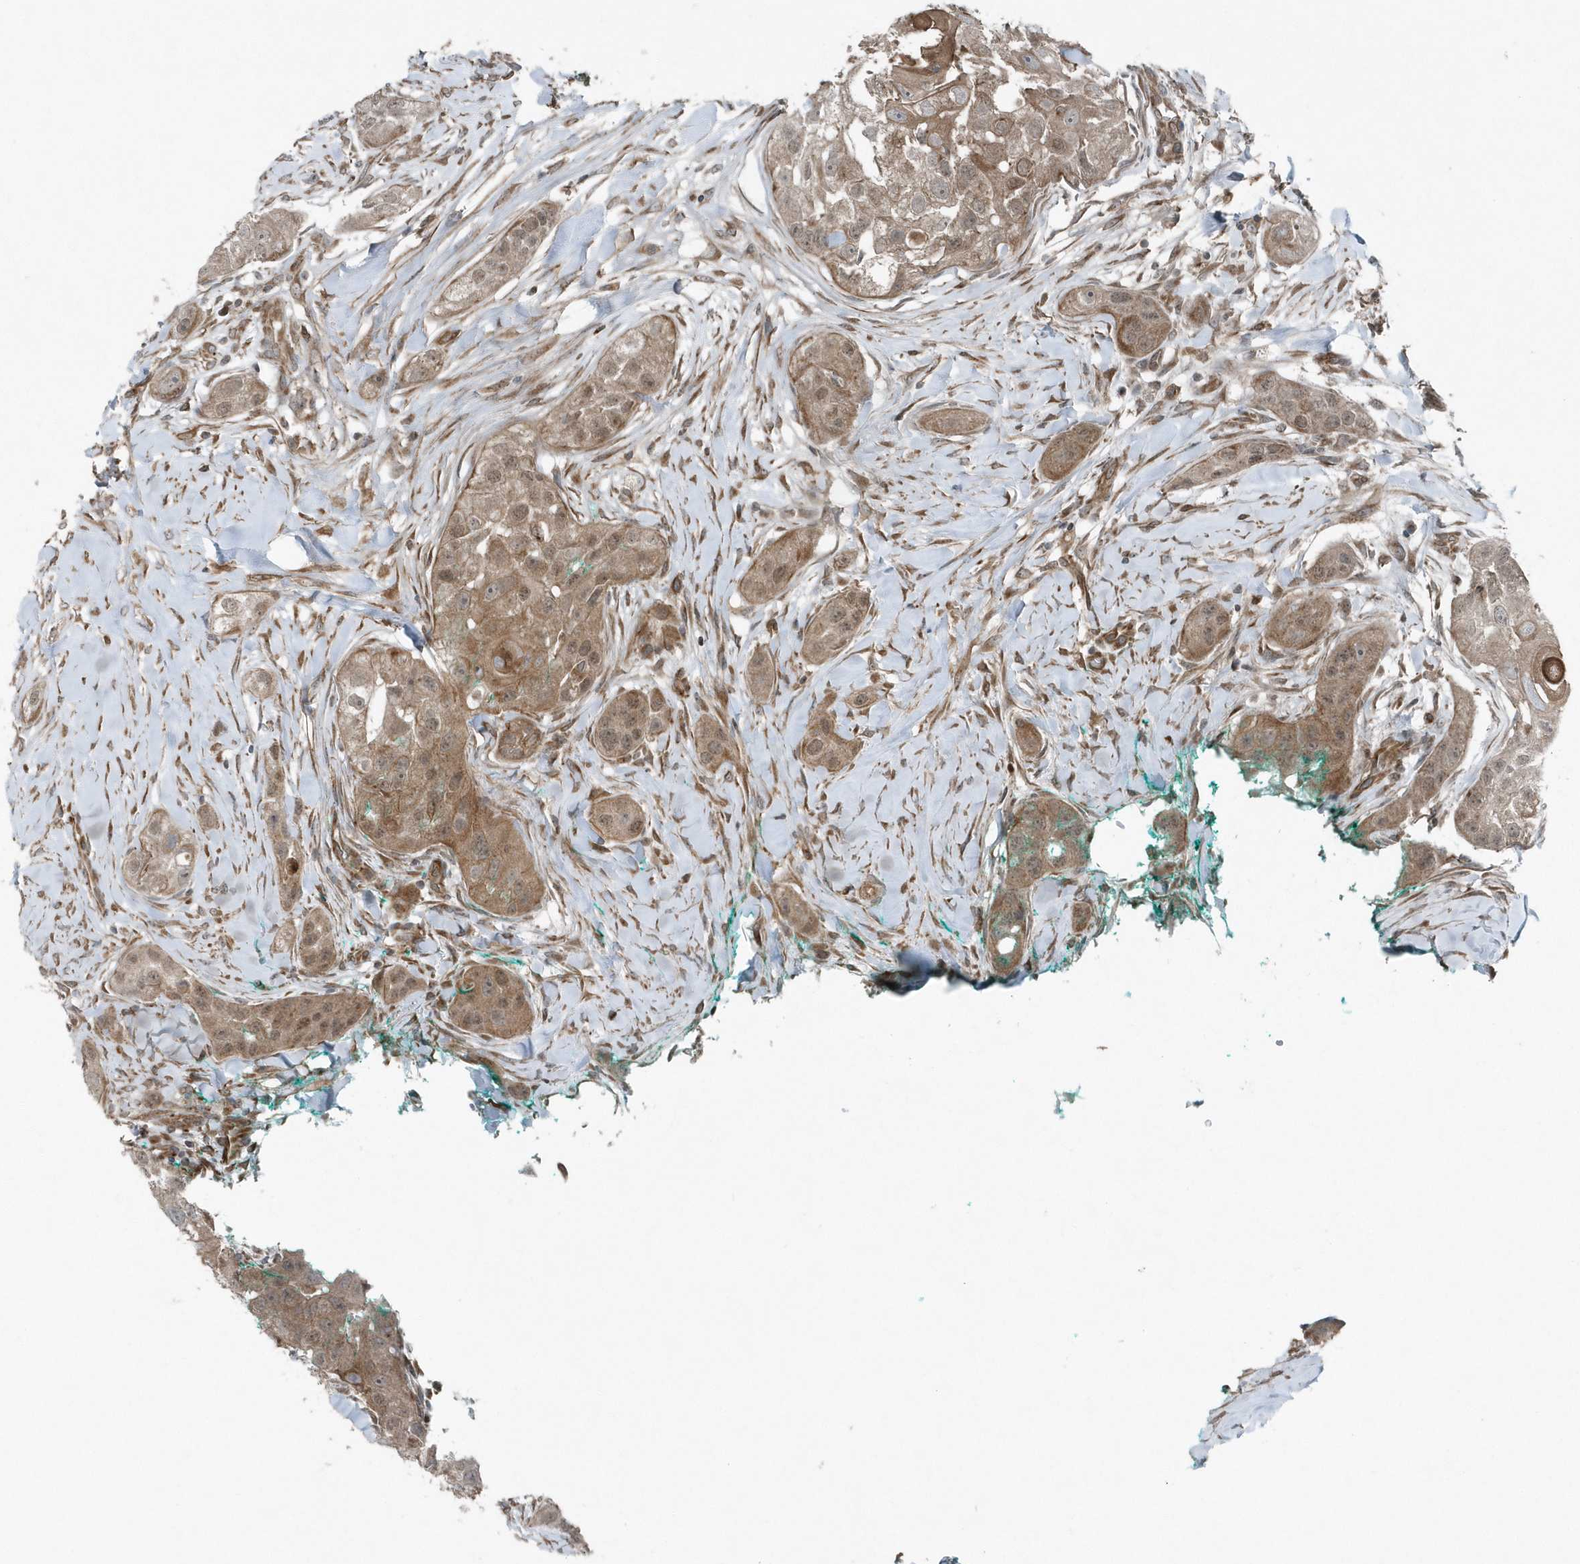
{"staining": {"intensity": "moderate", "quantity": "25%-75%", "location": "cytoplasmic/membranous,nuclear"}, "tissue": "head and neck cancer", "cell_type": "Tumor cells", "image_type": "cancer", "snomed": [{"axis": "morphology", "description": "Normal tissue, NOS"}, {"axis": "morphology", "description": "Squamous cell carcinoma, NOS"}, {"axis": "topography", "description": "Skeletal muscle"}, {"axis": "topography", "description": "Head-Neck"}], "caption": "The photomicrograph exhibits staining of head and neck squamous cell carcinoma, revealing moderate cytoplasmic/membranous and nuclear protein positivity (brown color) within tumor cells.", "gene": "GCC2", "patient": {"sex": "male", "age": 51}}